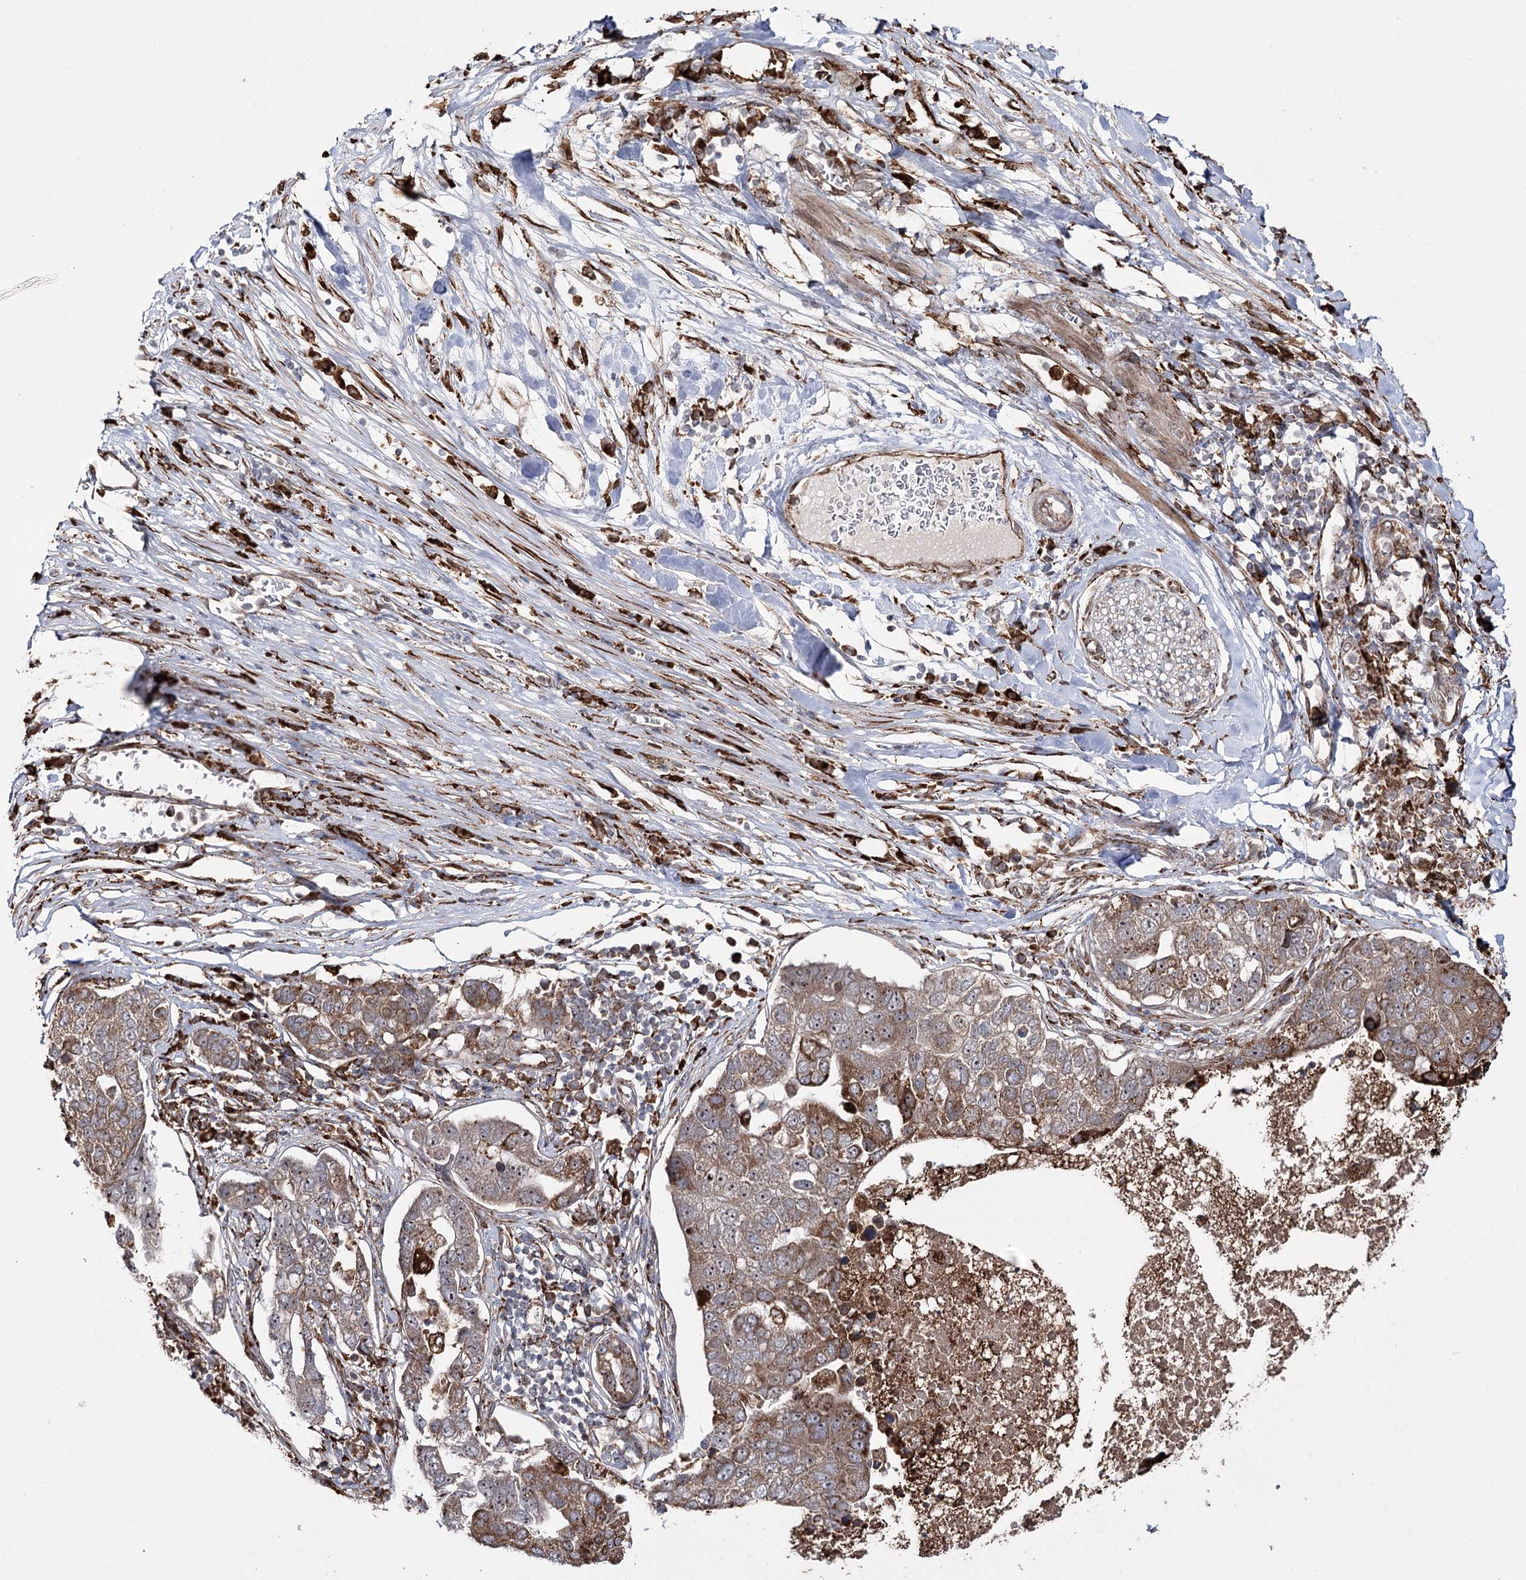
{"staining": {"intensity": "moderate", "quantity": ">75%", "location": "cytoplasmic/membranous"}, "tissue": "pancreatic cancer", "cell_type": "Tumor cells", "image_type": "cancer", "snomed": [{"axis": "morphology", "description": "Adenocarcinoma, NOS"}, {"axis": "topography", "description": "Pancreas"}], "caption": "This is an image of immunohistochemistry staining of pancreatic adenocarcinoma, which shows moderate staining in the cytoplasmic/membranous of tumor cells.", "gene": "FANCL", "patient": {"sex": "female", "age": 61}}